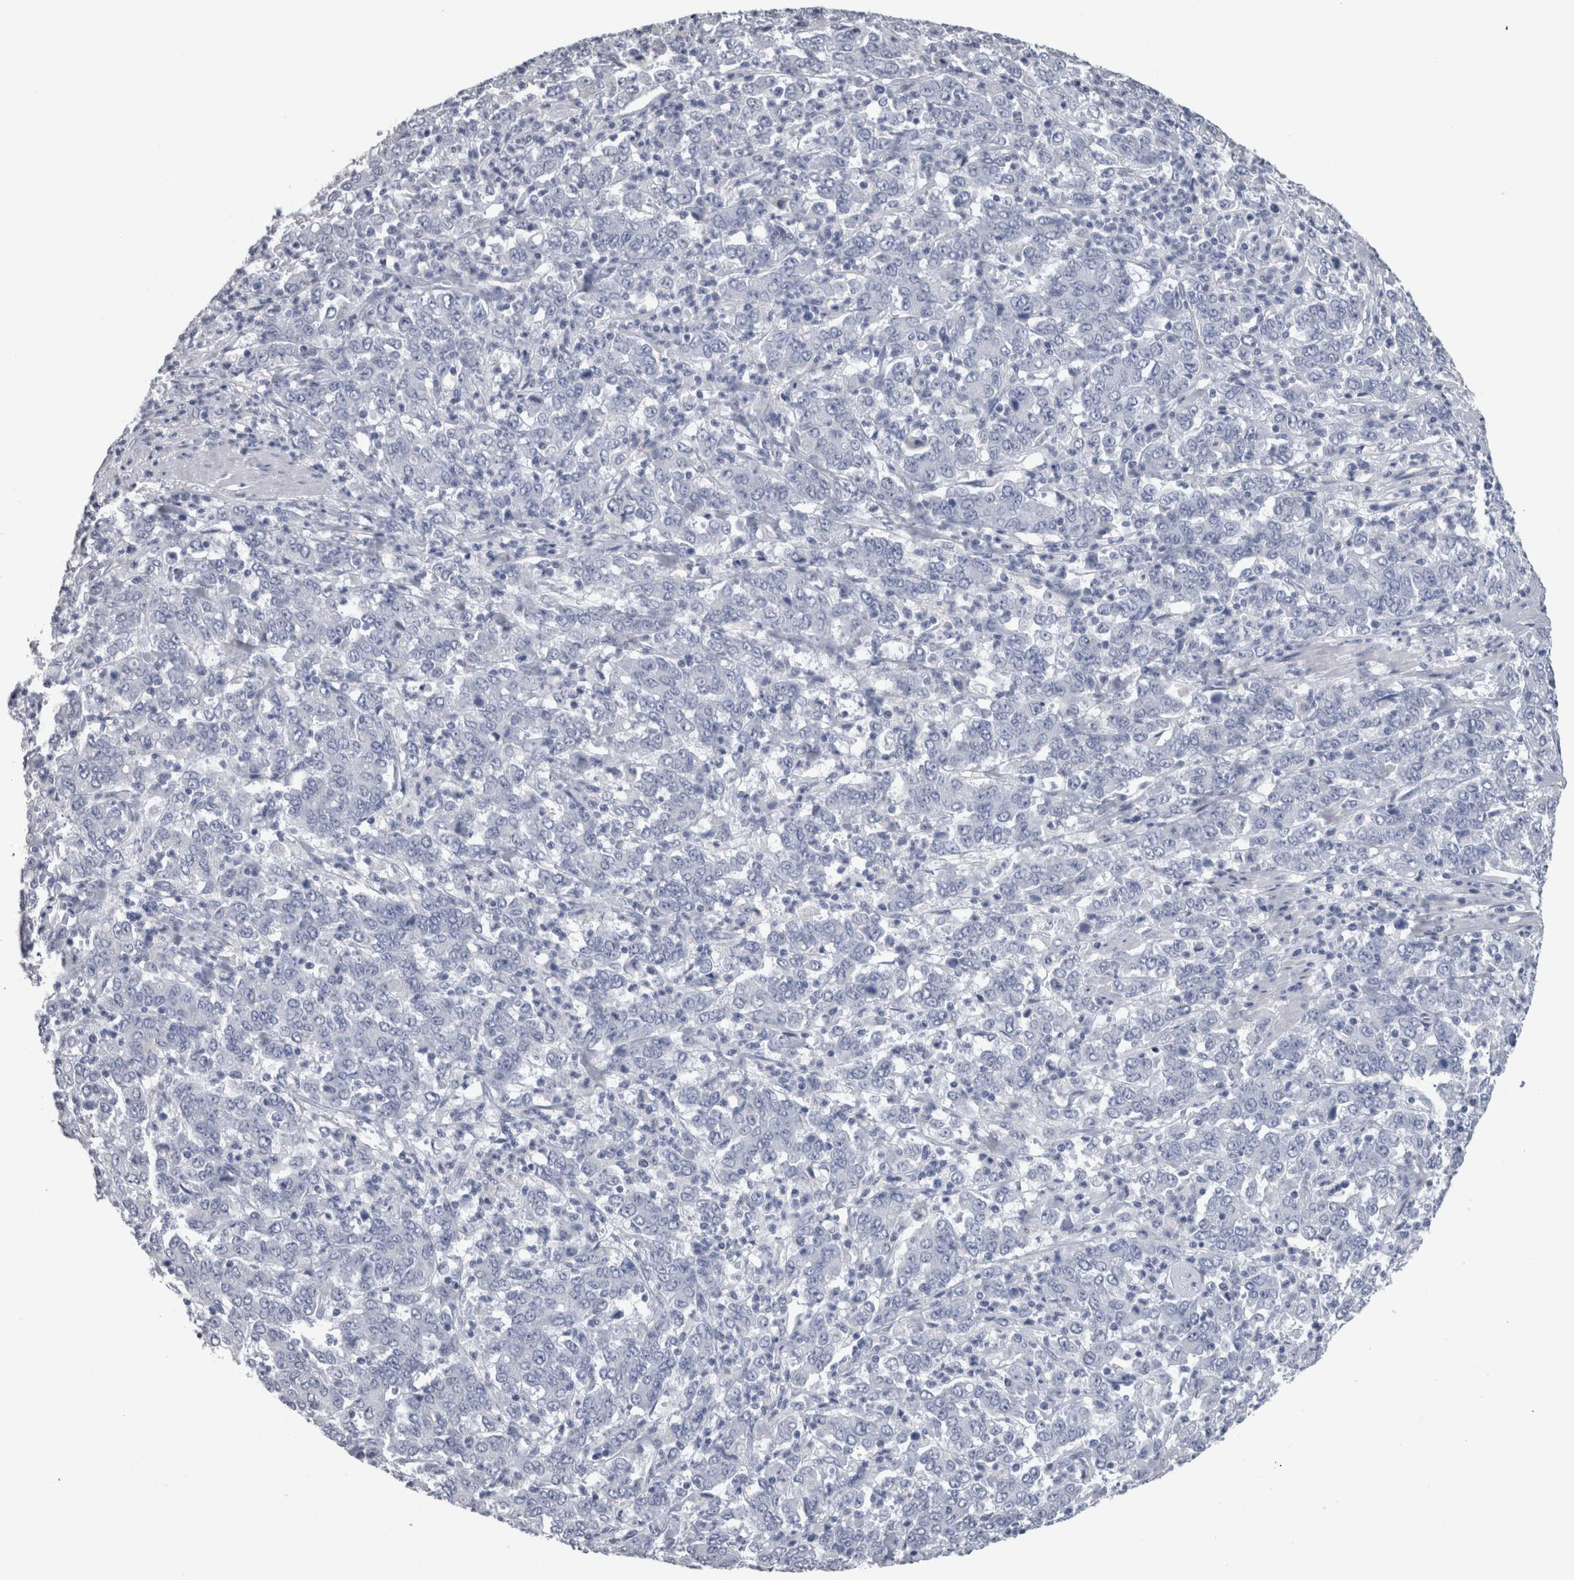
{"staining": {"intensity": "negative", "quantity": "none", "location": "none"}, "tissue": "stomach cancer", "cell_type": "Tumor cells", "image_type": "cancer", "snomed": [{"axis": "morphology", "description": "Adenocarcinoma, NOS"}, {"axis": "topography", "description": "Stomach, lower"}], "caption": "The IHC histopathology image has no significant positivity in tumor cells of stomach cancer tissue.", "gene": "CA8", "patient": {"sex": "female", "age": 71}}